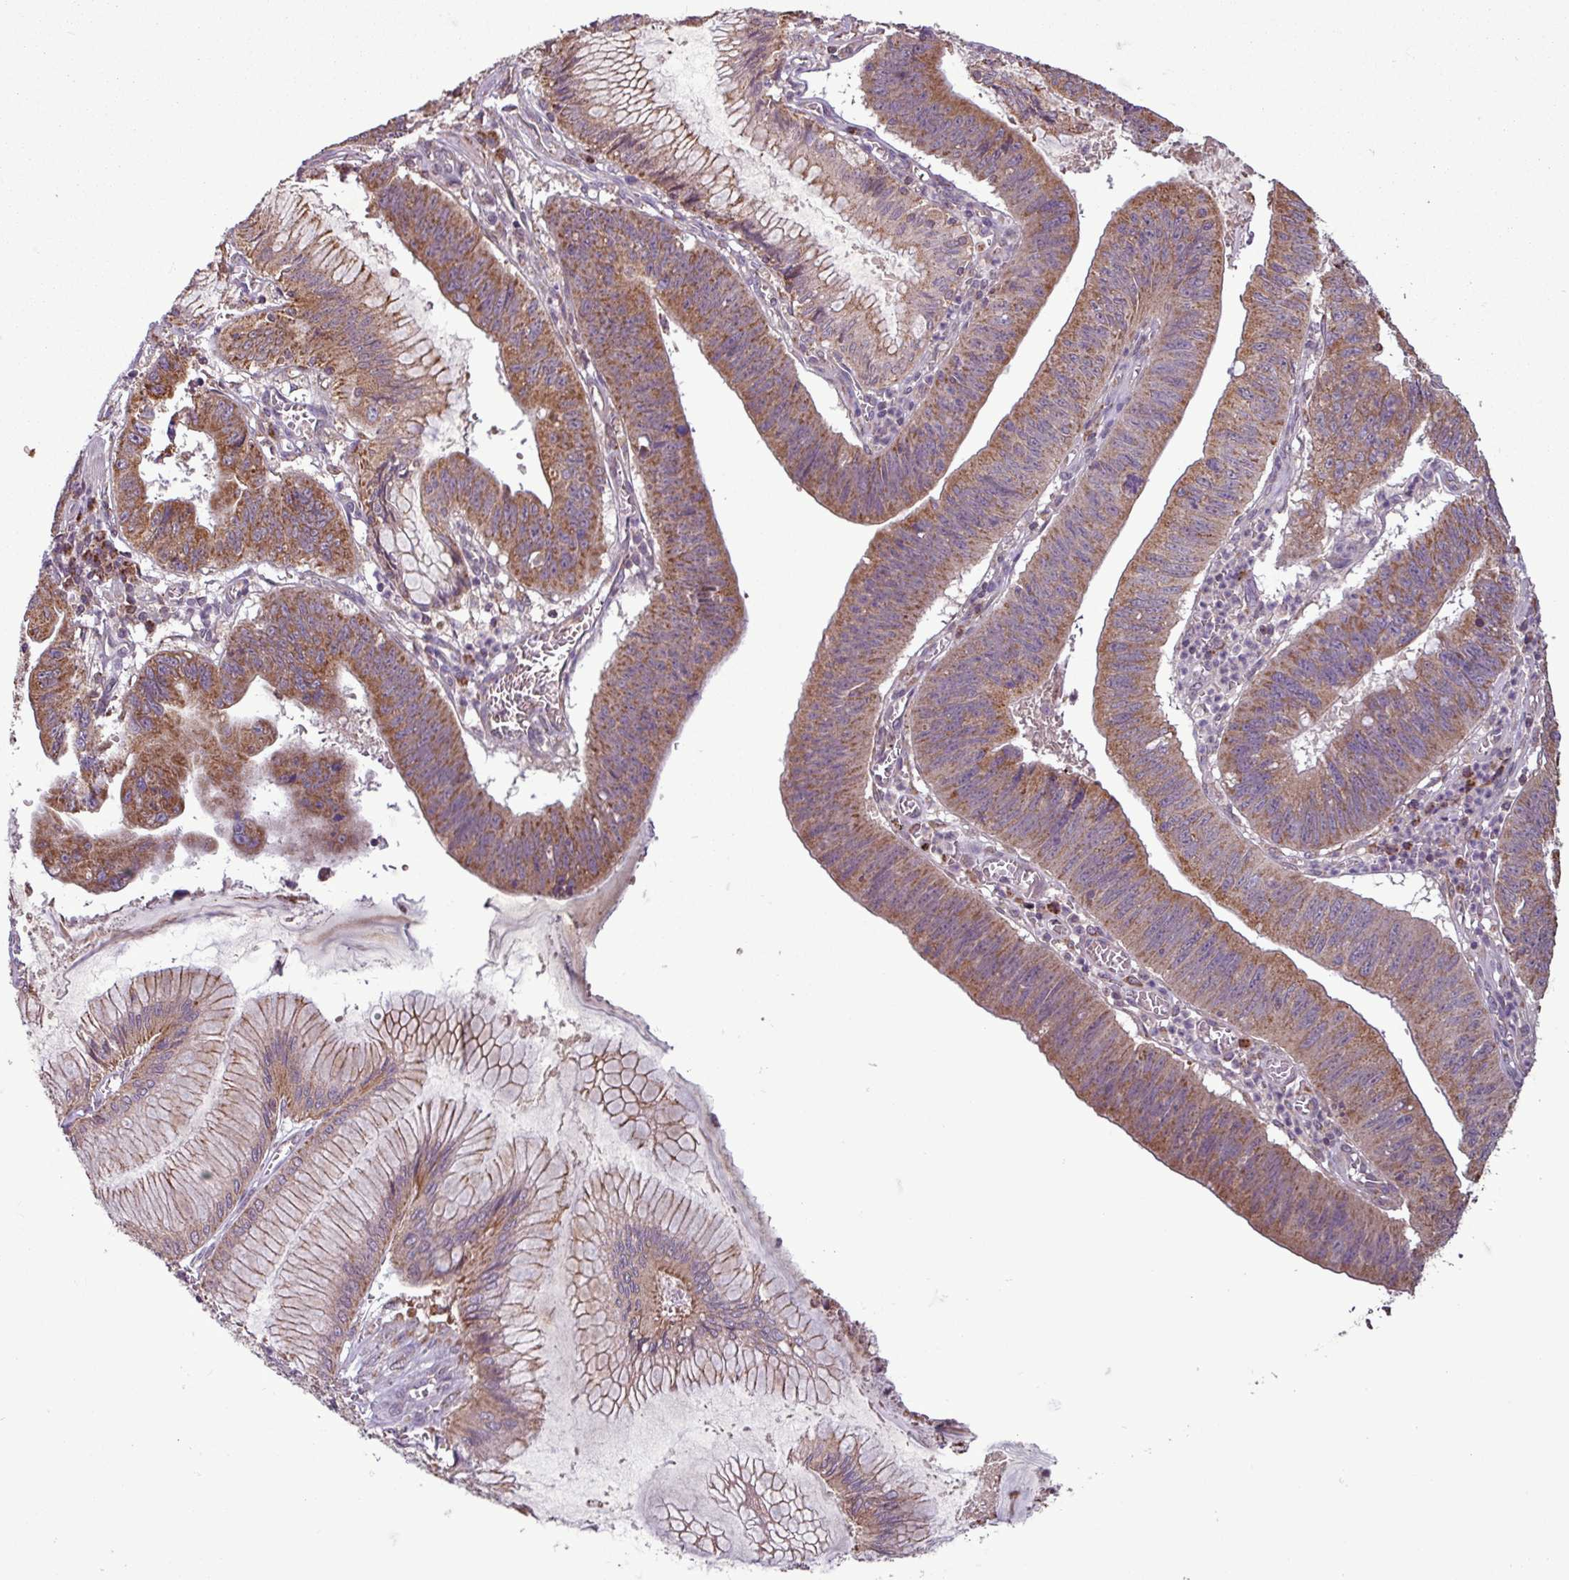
{"staining": {"intensity": "strong", "quantity": ">75%", "location": "cytoplasmic/membranous"}, "tissue": "stomach cancer", "cell_type": "Tumor cells", "image_type": "cancer", "snomed": [{"axis": "morphology", "description": "Adenocarcinoma, NOS"}, {"axis": "topography", "description": "Stomach"}], "caption": "Immunohistochemical staining of human stomach cancer reveals high levels of strong cytoplasmic/membranous protein positivity in approximately >75% of tumor cells.", "gene": "MCTP2", "patient": {"sex": "male", "age": 59}}